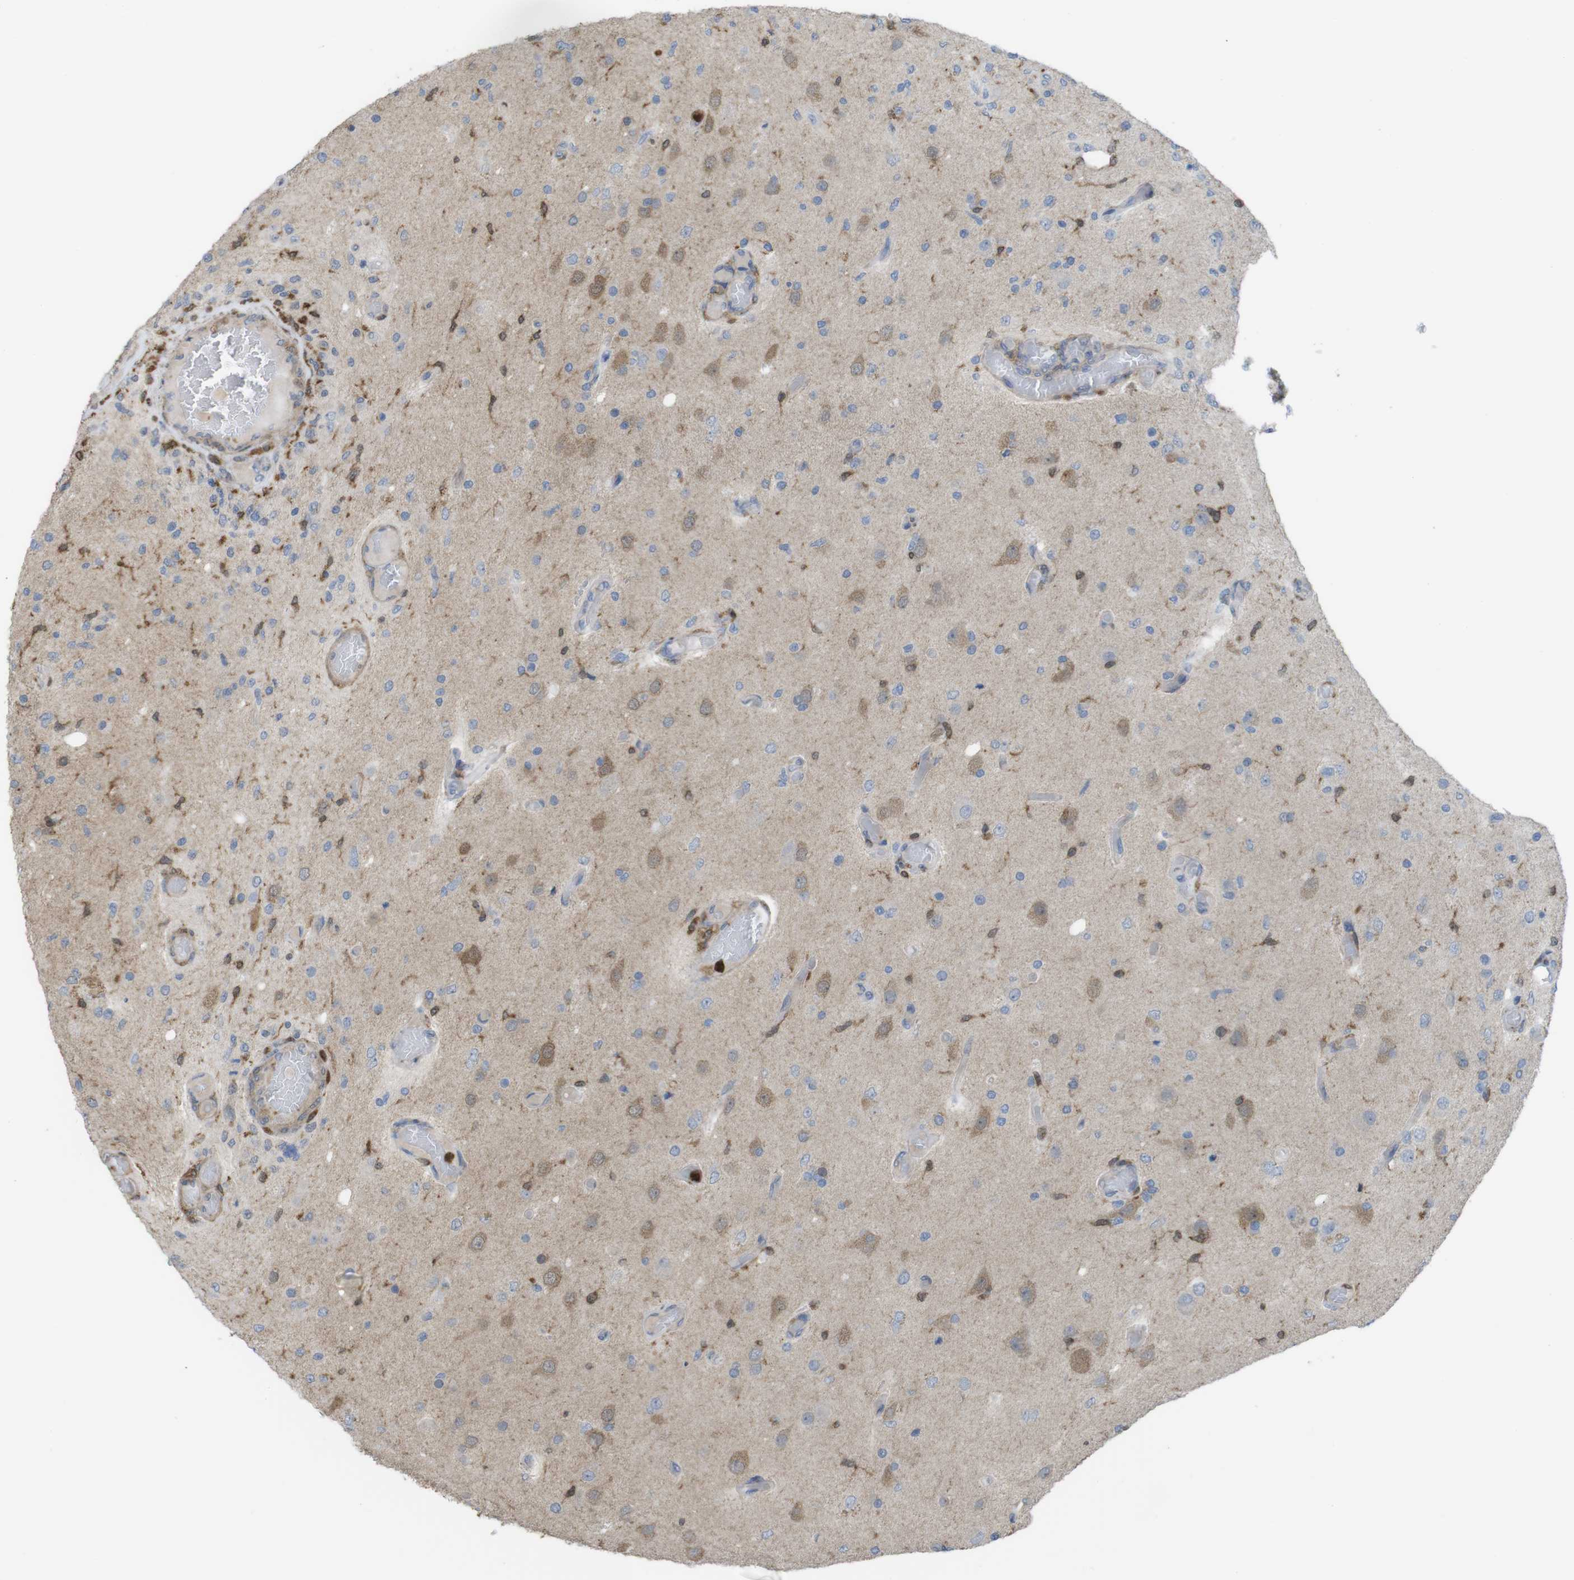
{"staining": {"intensity": "moderate", "quantity": "25%-75%", "location": "cytoplasmic/membranous"}, "tissue": "glioma", "cell_type": "Tumor cells", "image_type": "cancer", "snomed": [{"axis": "morphology", "description": "Normal tissue, NOS"}, {"axis": "morphology", "description": "Glioma, malignant, High grade"}, {"axis": "topography", "description": "Cerebral cortex"}], "caption": "An image showing moderate cytoplasmic/membranous positivity in approximately 25%-75% of tumor cells in glioma, as visualized by brown immunohistochemical staining.", "gene": "PRKCD", "patient": {"sex": "male", "age": 77}}